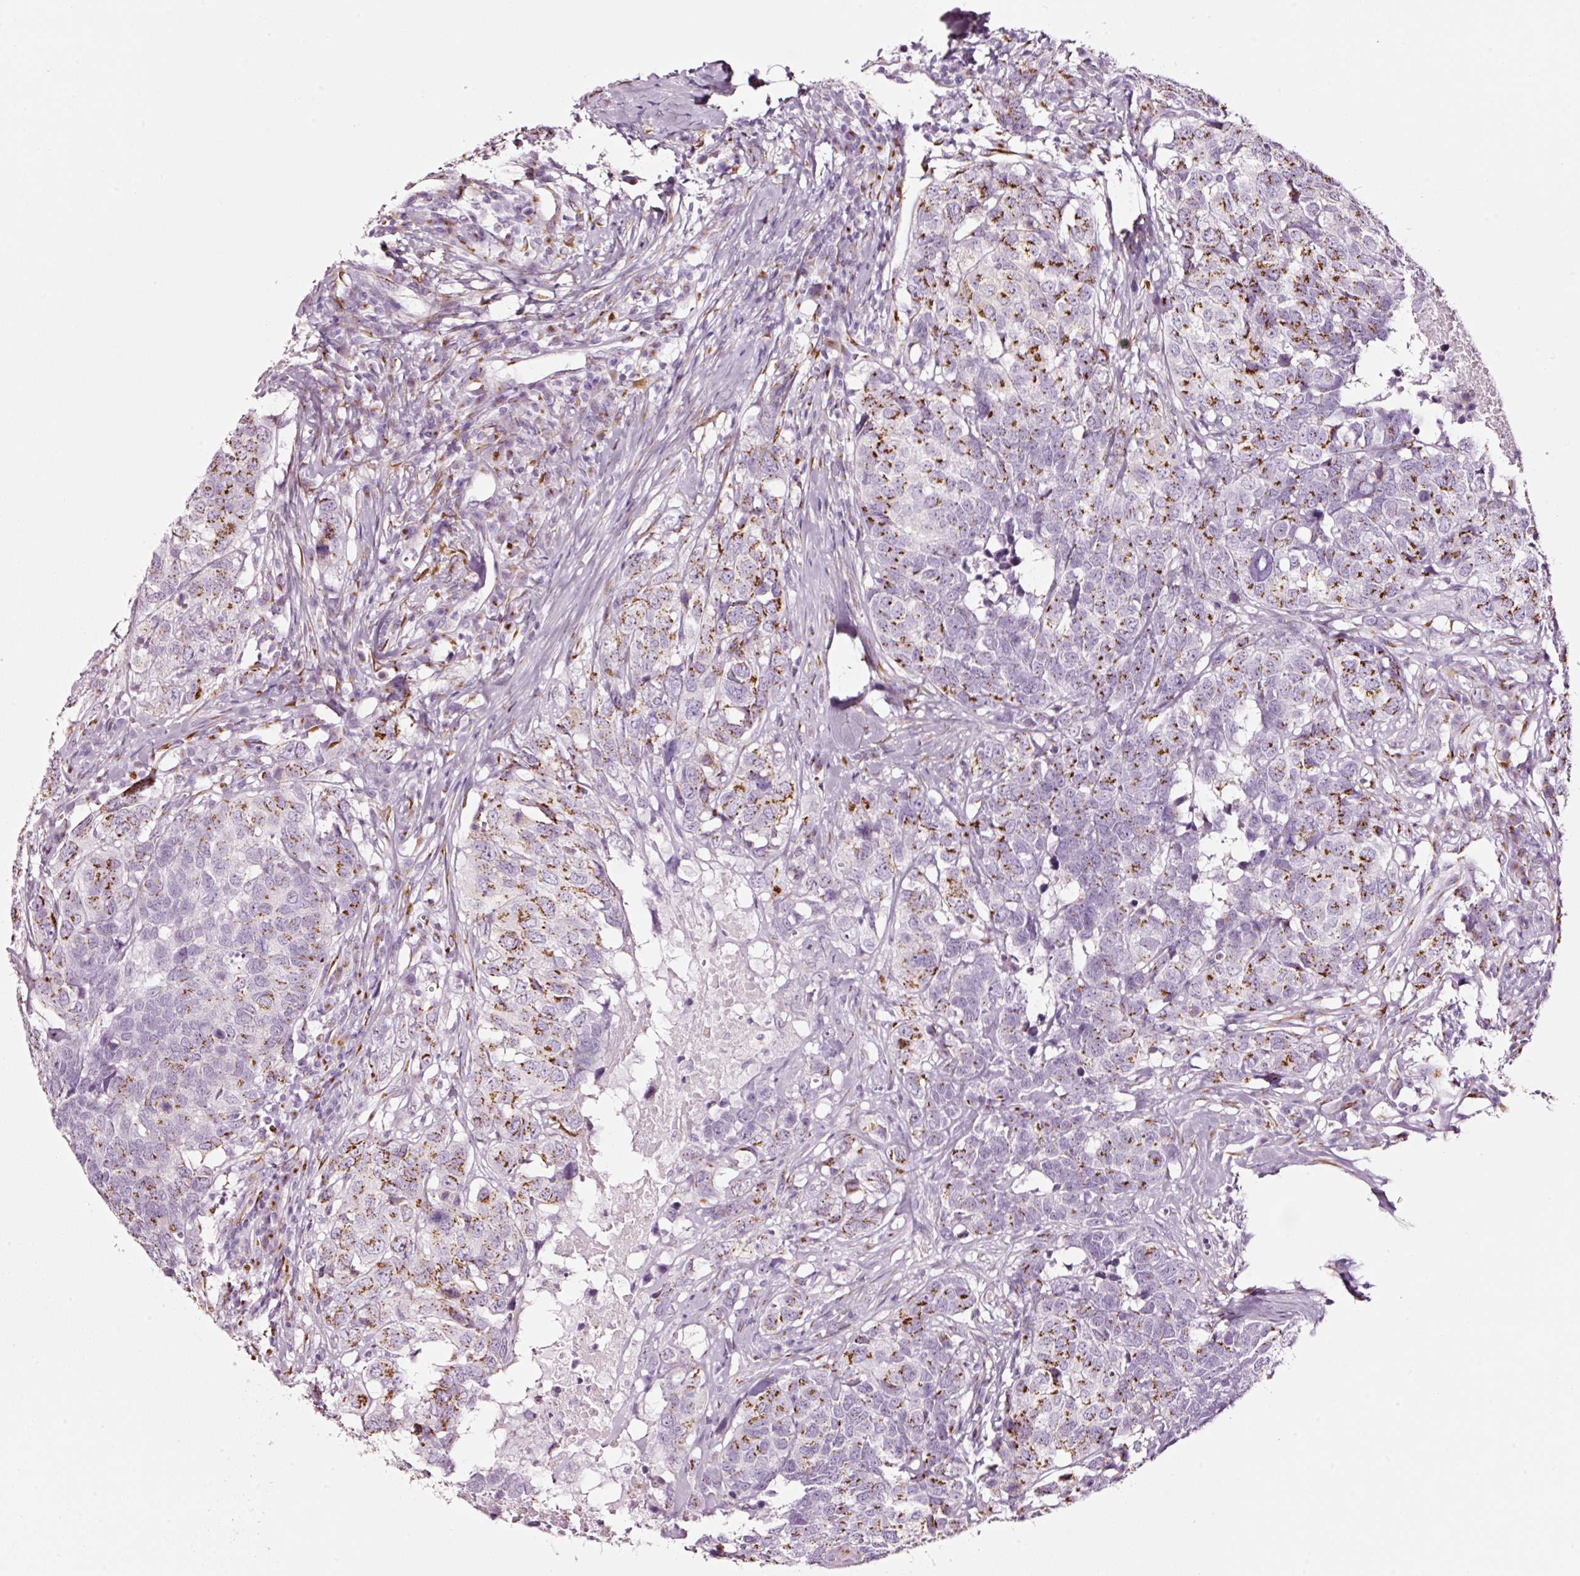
{"staining": {"intensity": "moderate", "quantity": ">75%", "location": "cytoplasmic/membranous"}, "tissue": "head and neck cancer", "cell_type": "Tumor cells", "image_type": "cancer", "snomed": [{"axis": "morphology", "description": "Squamous cell carcinoma, NOS"}, {"axis": "topography", "description": "Head-Neck"}], "caption": "A medium amount of moderate cytoplasmic/membranous positivity is seen in about >75% of tumor cells in head and neck cancer tissue.", "gene": "SDF4", "patient": {"sex": "male", "age": 66}}